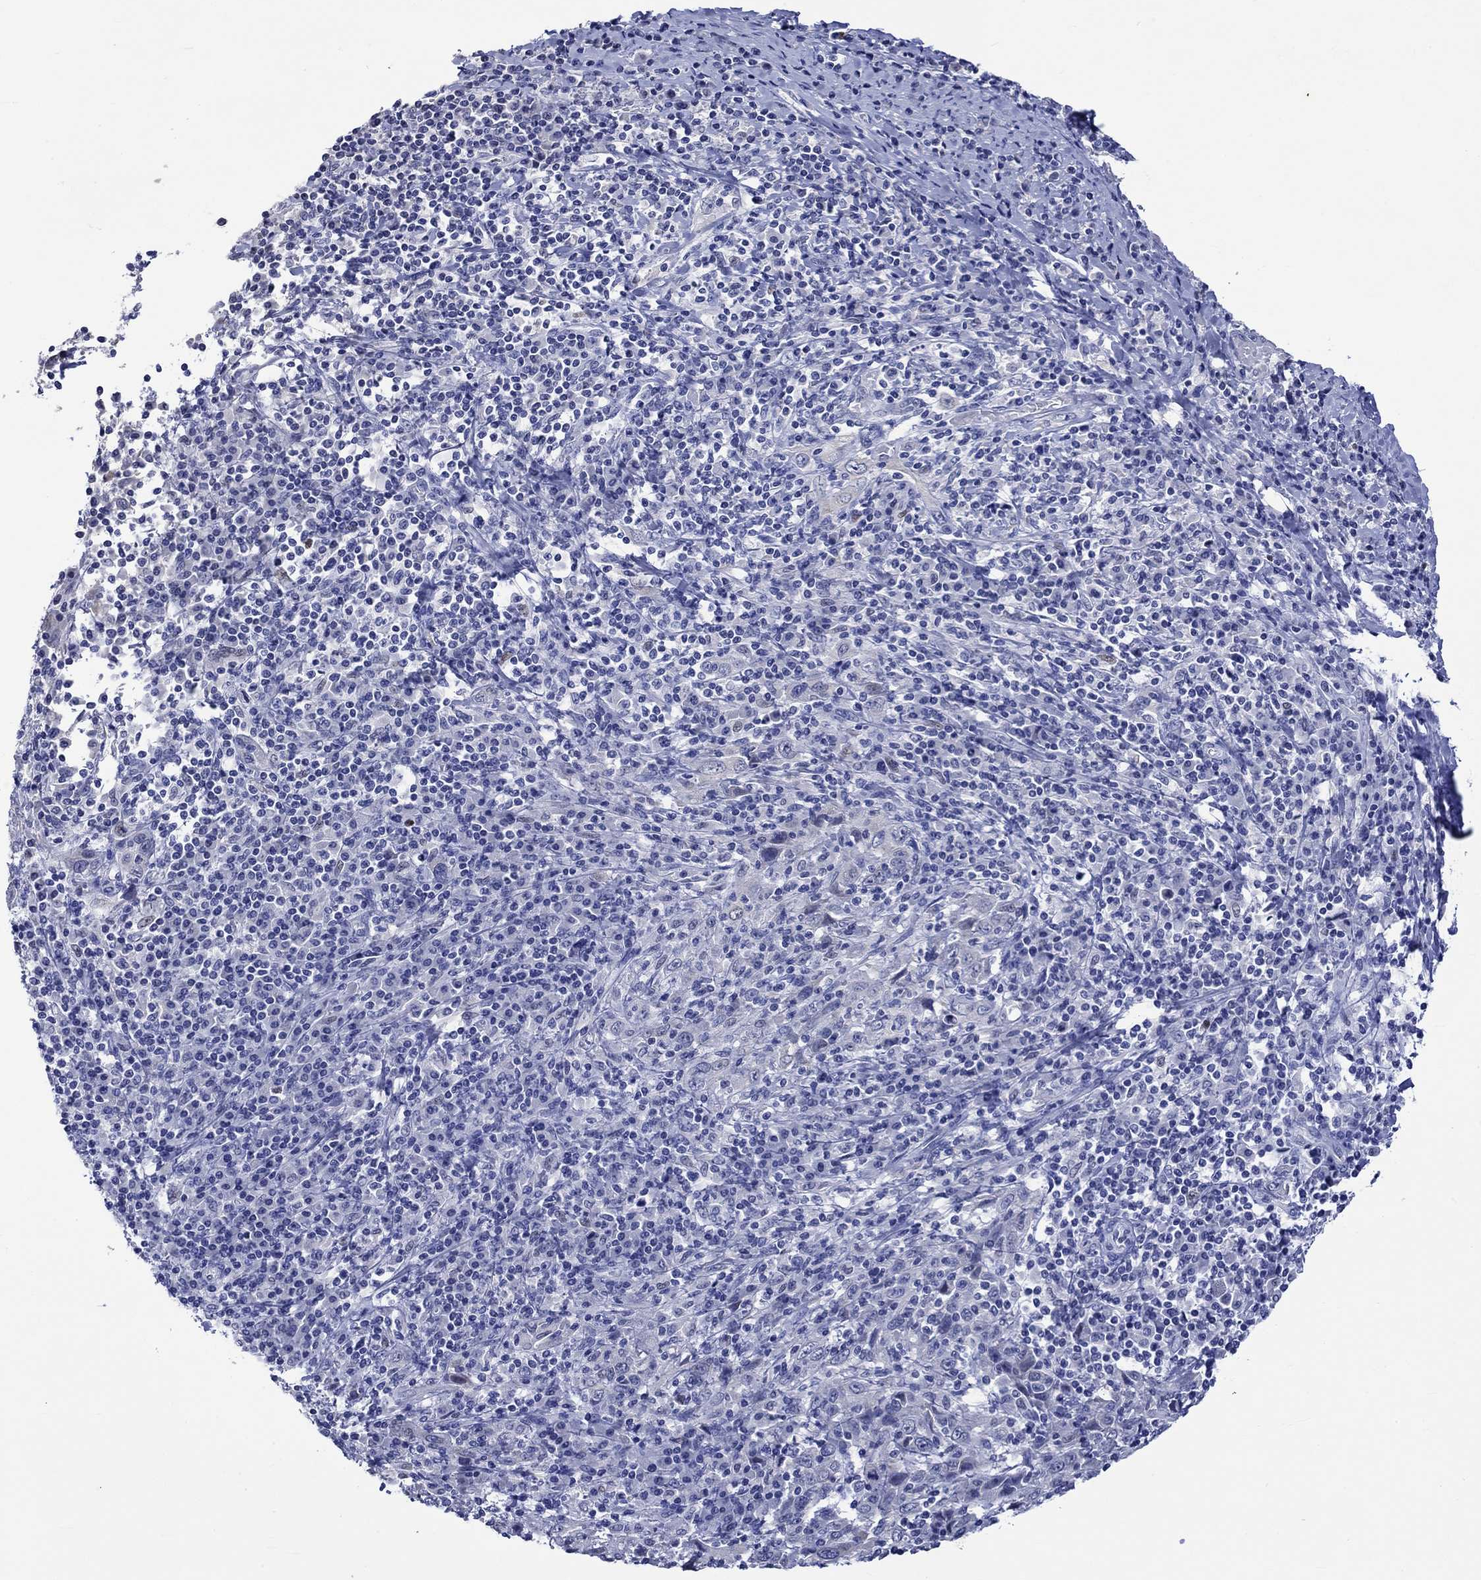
{"staining": {"intensity": "negative", "quantity": "none", "location": "none"}, "tissue": "cervical cancer", "cell_type": "Tumor cells", "image_type": "cancer", "snomed": [{"axis": "morphology", "description": "Squamous cell carcinoma, NOS"}, {"axis": "topography", "description": "Cervix"}], "caption": "This is a photomicrograph of immunohistochemistry staining of cervical cancer (squamous cell carcinoma), which shows no positivity in tumor cells.", "gene": "KLHL35", "patient": {"sex": "female", "age": 46}}